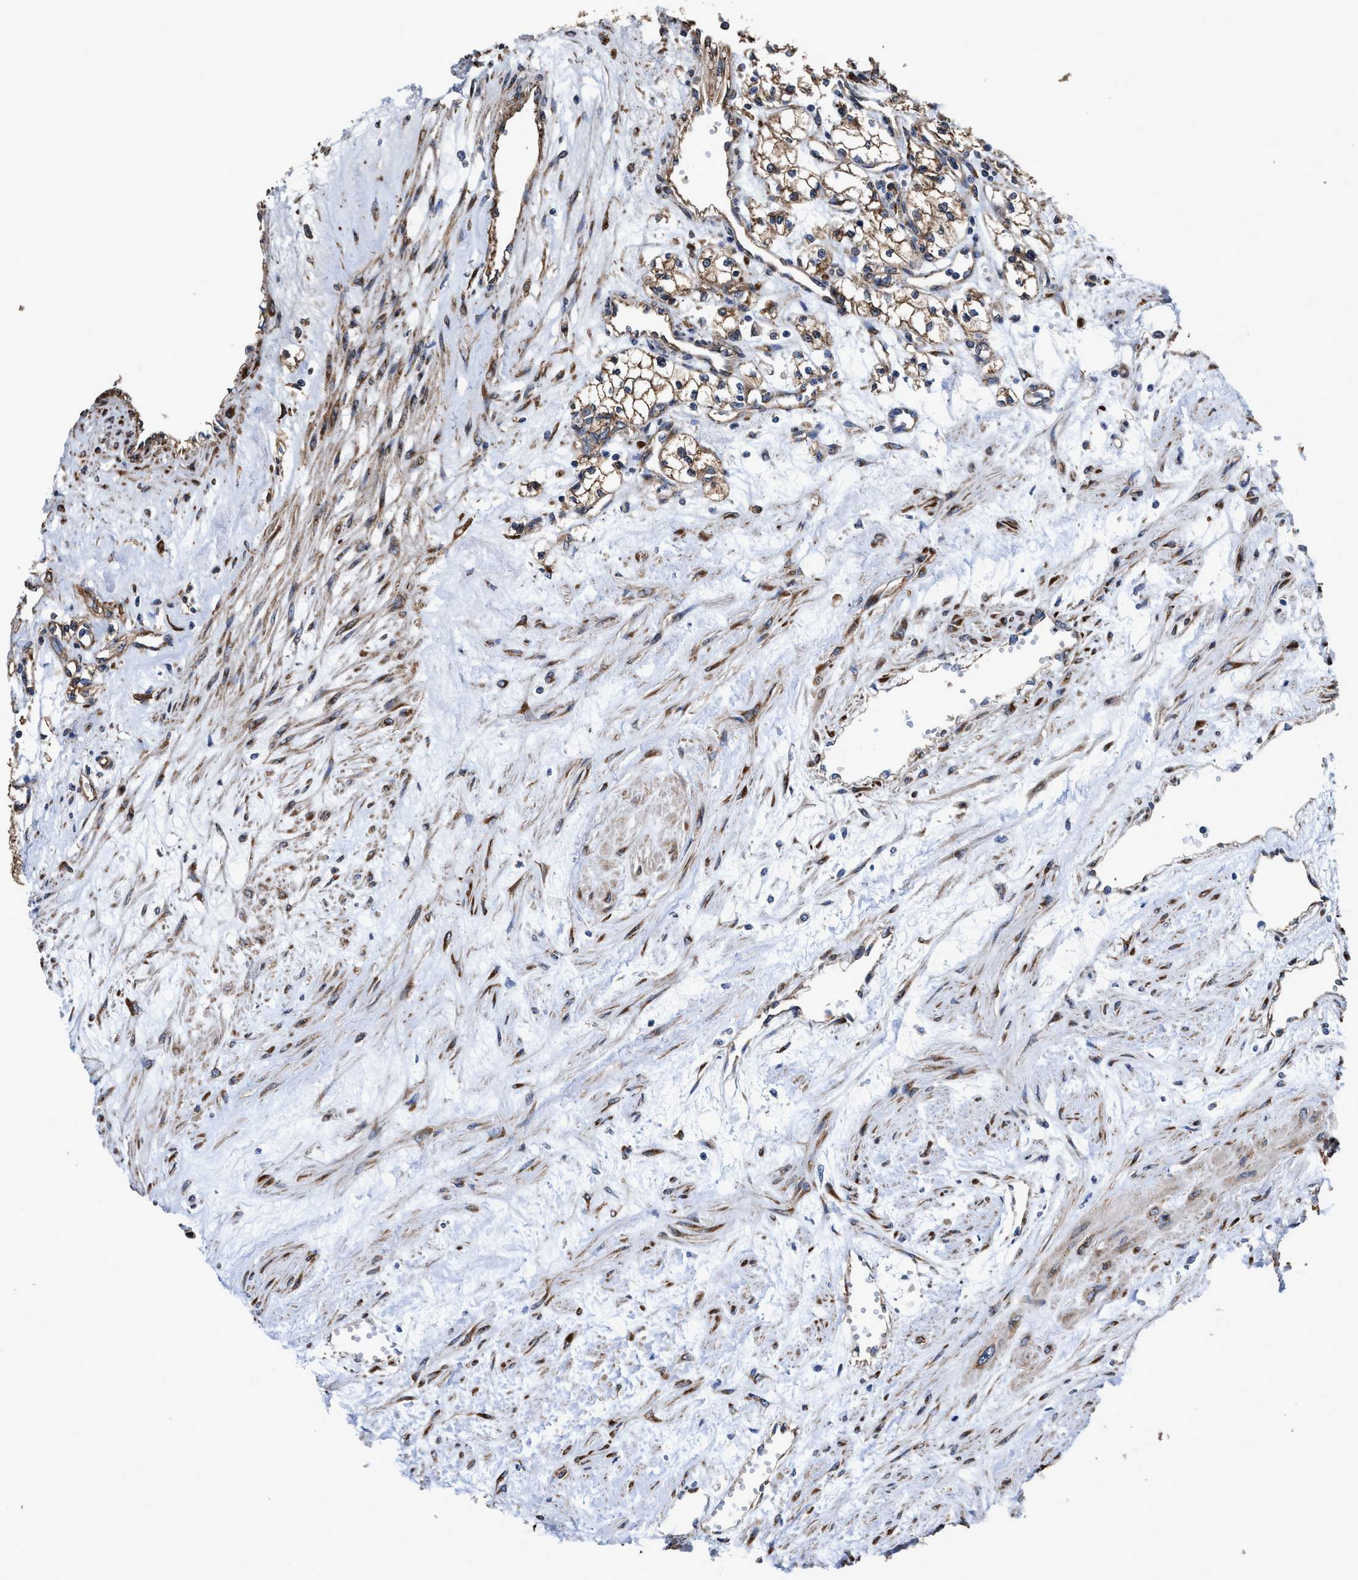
{"staining": {"intensity": "moderate", "quantity": ">75%", "location": "cytoplasmic/membranous"}, "tissue": "renal cancer", "cell_type": "Tumor cells", "image_type": "cancer", "snomed": [{"axis": "morphology", "description": "Adenocarcinoma, NOS"}, {"axis": "topography", "description": "Kidney"}], "caption": "Immunohistochemistry staining of renal cancer (adenocarcinoma), which exhibits medium levels of moderate cytoplasmic/membranous expression in about >75% of tumor cells indicating moderate cytoplasmic/membranous protein expression. The staining was performed using DAB (brown) for protein detection and nuclei were counterstained in hematoxylin (blue).", "gene": "IDNK", "patient": {"sex": "male", "age": 59}}